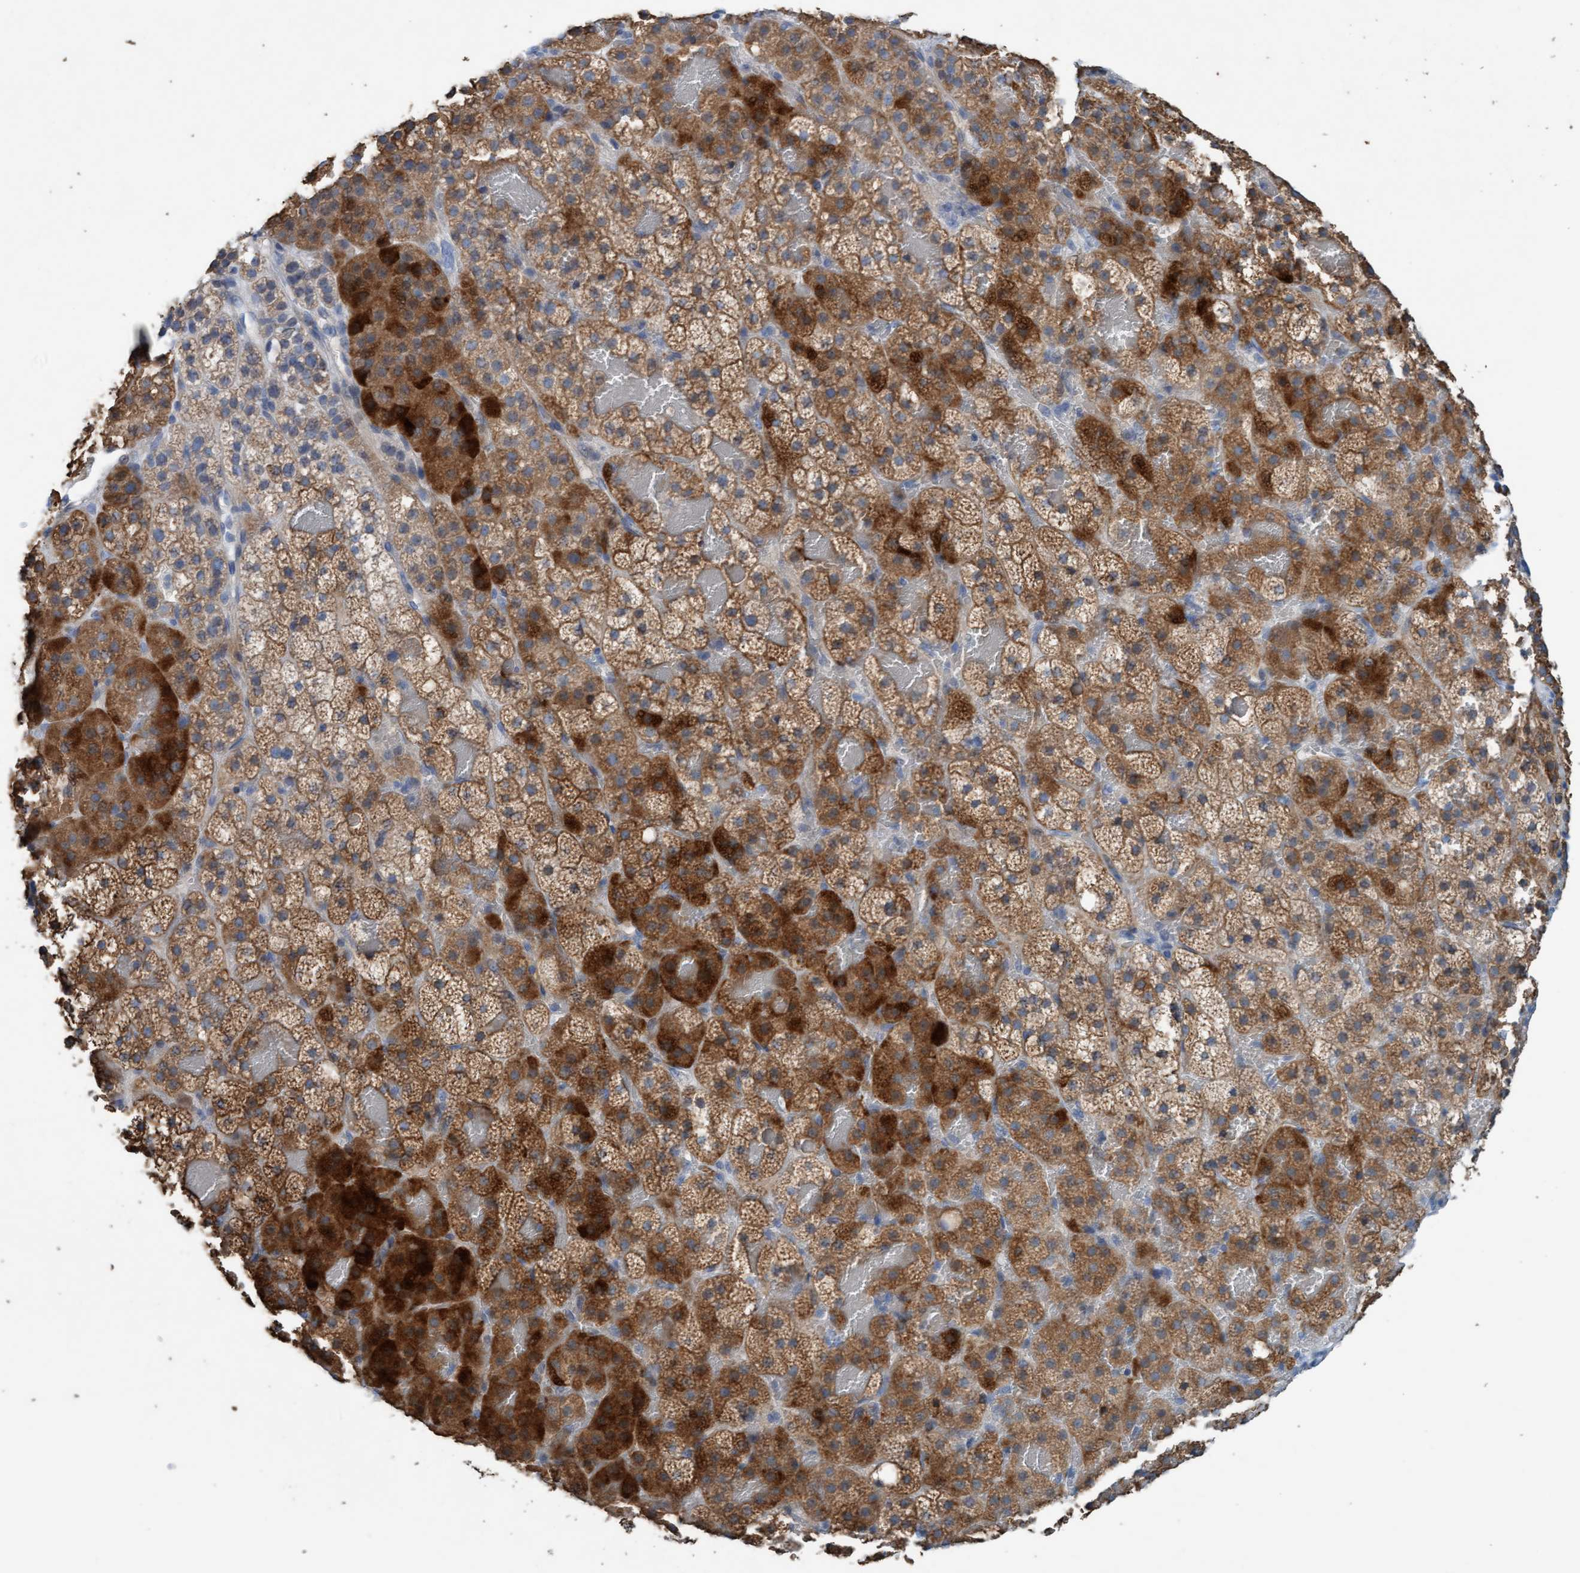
{"staining": {"intensity": "strong", "quantity": ">75%", "location": "cytoplasmic/membranous"}, "tissue": "adrenal gland", "cell_type": "Glandular cells", "image_type": "normal", "snomed": [{"axis": "morphology", "description": "Normal tissue, NOS"}, {"axis": "topography", "description": "Adrenal gland"}], "caption": "This image shows IHC staining of normal human adrenal gland, with high strong cytoplasmic/membranous expression in about >75% of glandular cells.", "gene": "SIGIRR", "patient": {"sex": "female", "age": 59}}